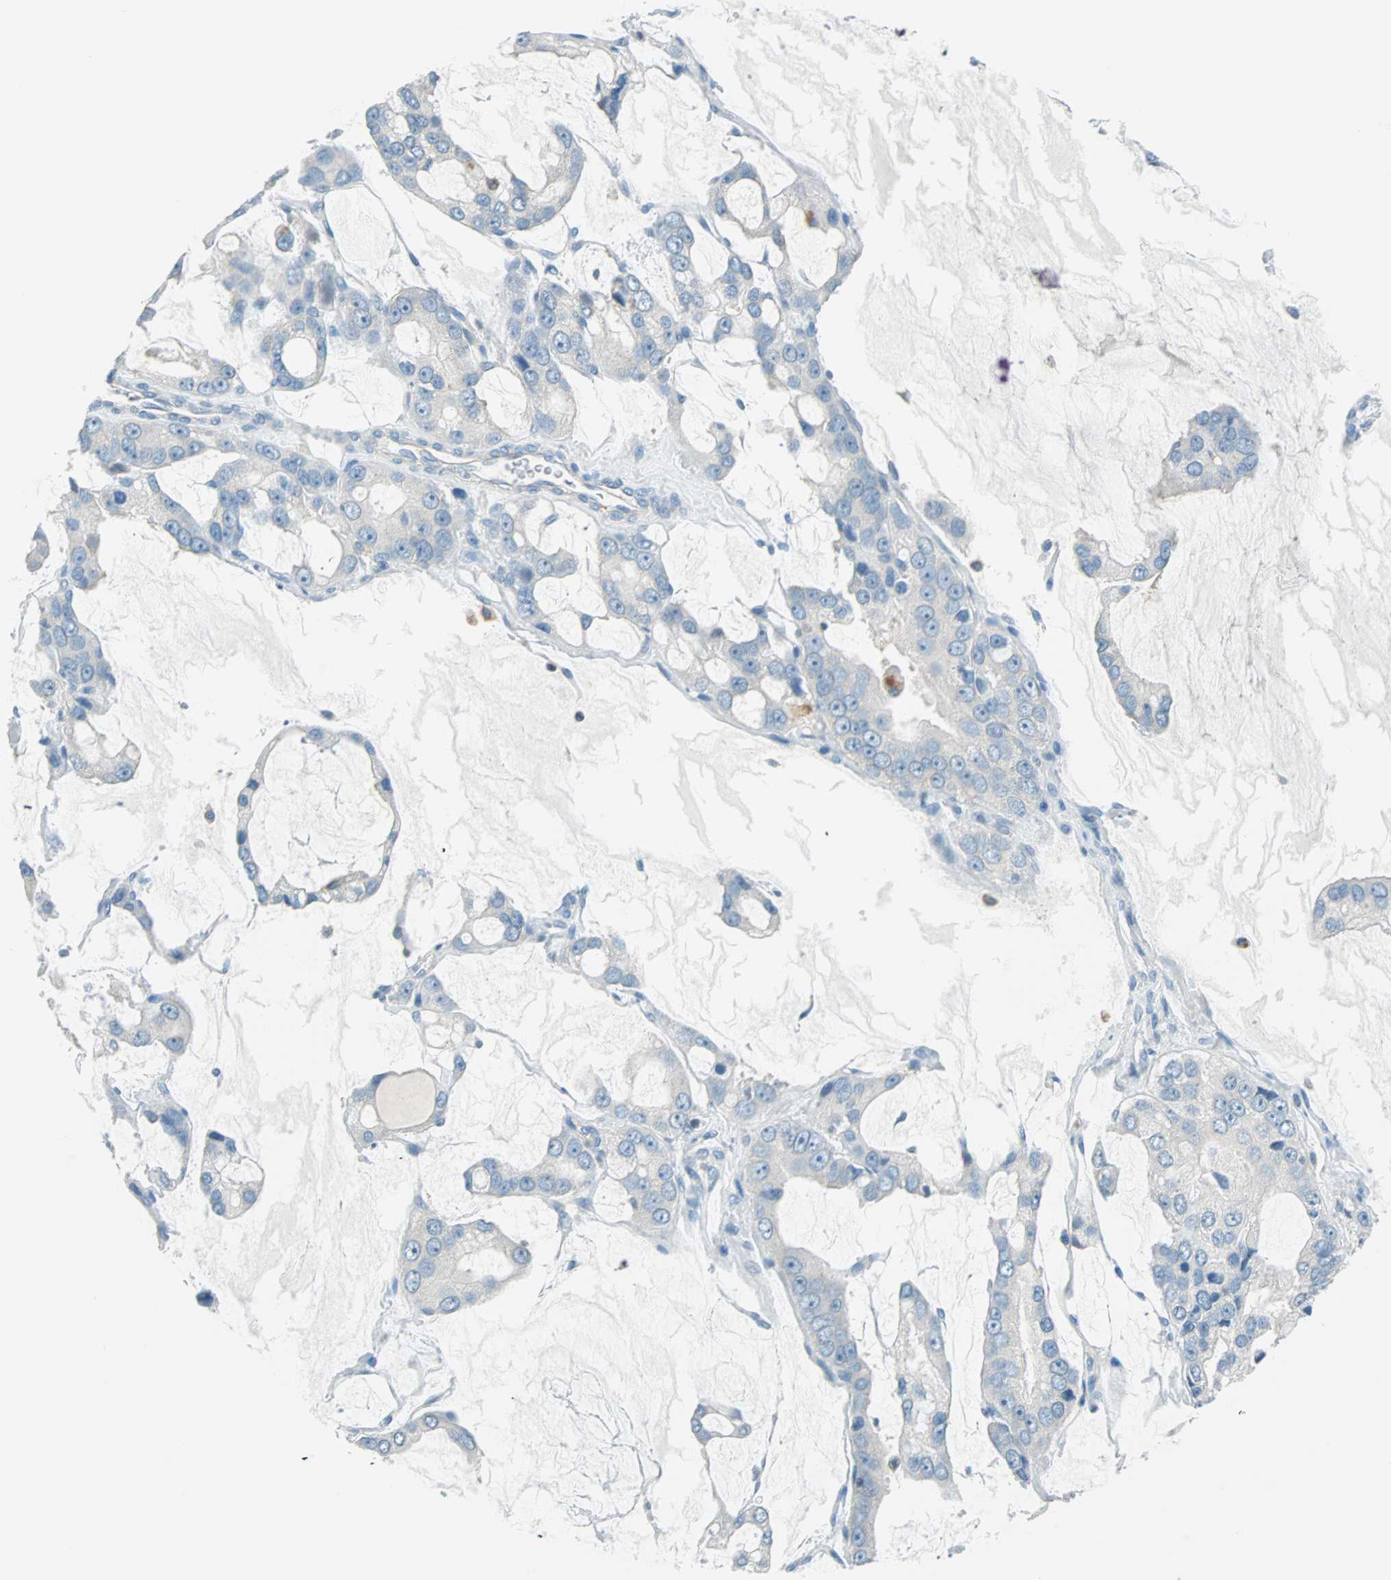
{"staining": {"intensity": "weak", "quantity": "<25%", "location": "cytoplasmic/membranous,nuclear"}, "tissue": "prostate cancer", "cell_type": "Tumor cells", "image_type": "cancer", "snomed": [{"axis": "morphology", "description": "Adenocarcinoma, High grade"}, {"axis": "topography", "description": "Prostate"}], "caption": "There is no significant staining in tumor cells of adenocarcinoma (high-grade) (prostate).", "gene": "PTTG1", "patient": {"sex": "male", "age": 67}}